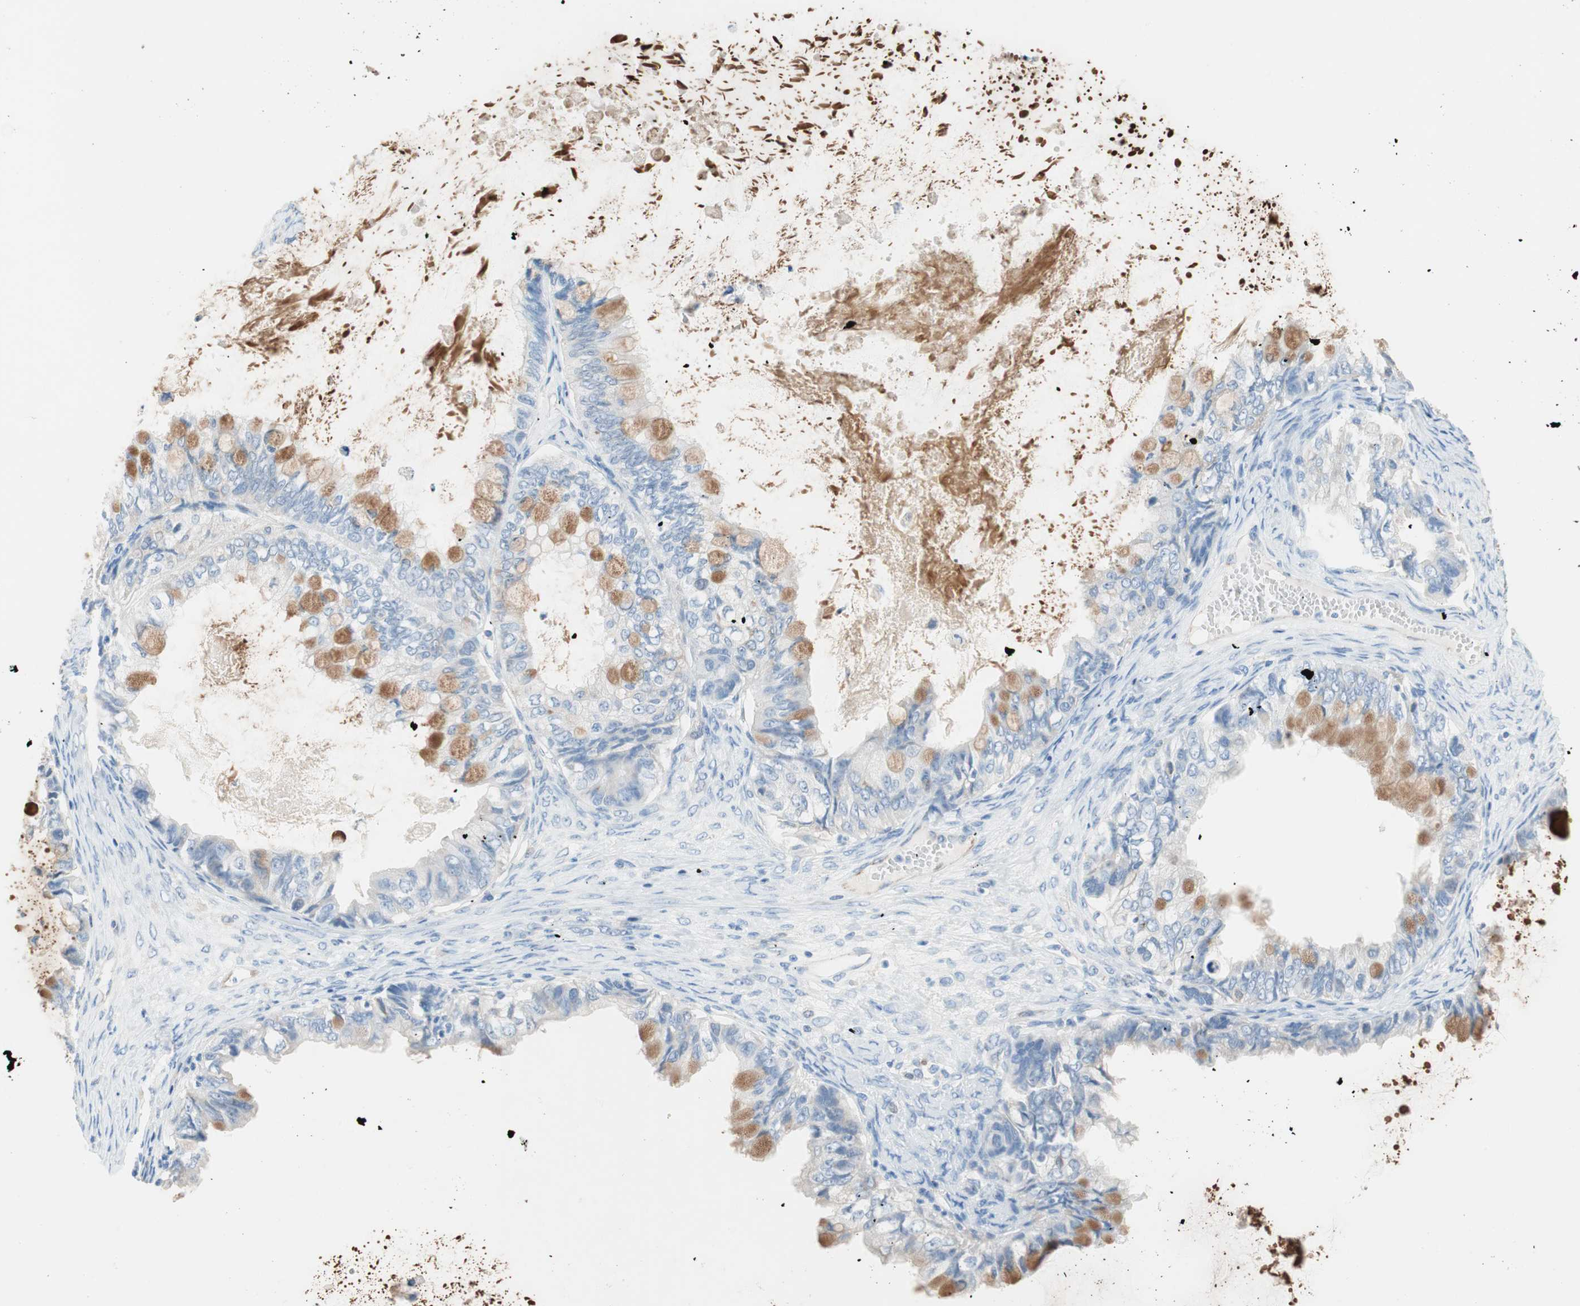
{"staining": {"intensity": "moderate", "quantity": "25%-75%", "location": "cytoplasmic/membranous"}, "tissue": "ovarian cancer", "cell_type": "Tumor cells", "image_type": "cancer", "snomed": [{"axis": "morphology", "description": "Cystadenocarcinoma, mucinous, NOS"}, {"axis": "topography", "description": "Ovary"}], "caption": "Protein staining of ovarian cancer (mucinous cystadenocarcinoma) tissue exhibits moderate cytoplasmic/membranous staining in approximately 25%-75% of tumor cells.", "gene": "GLUL", "patient": {"sex": "female", "age": 80}}